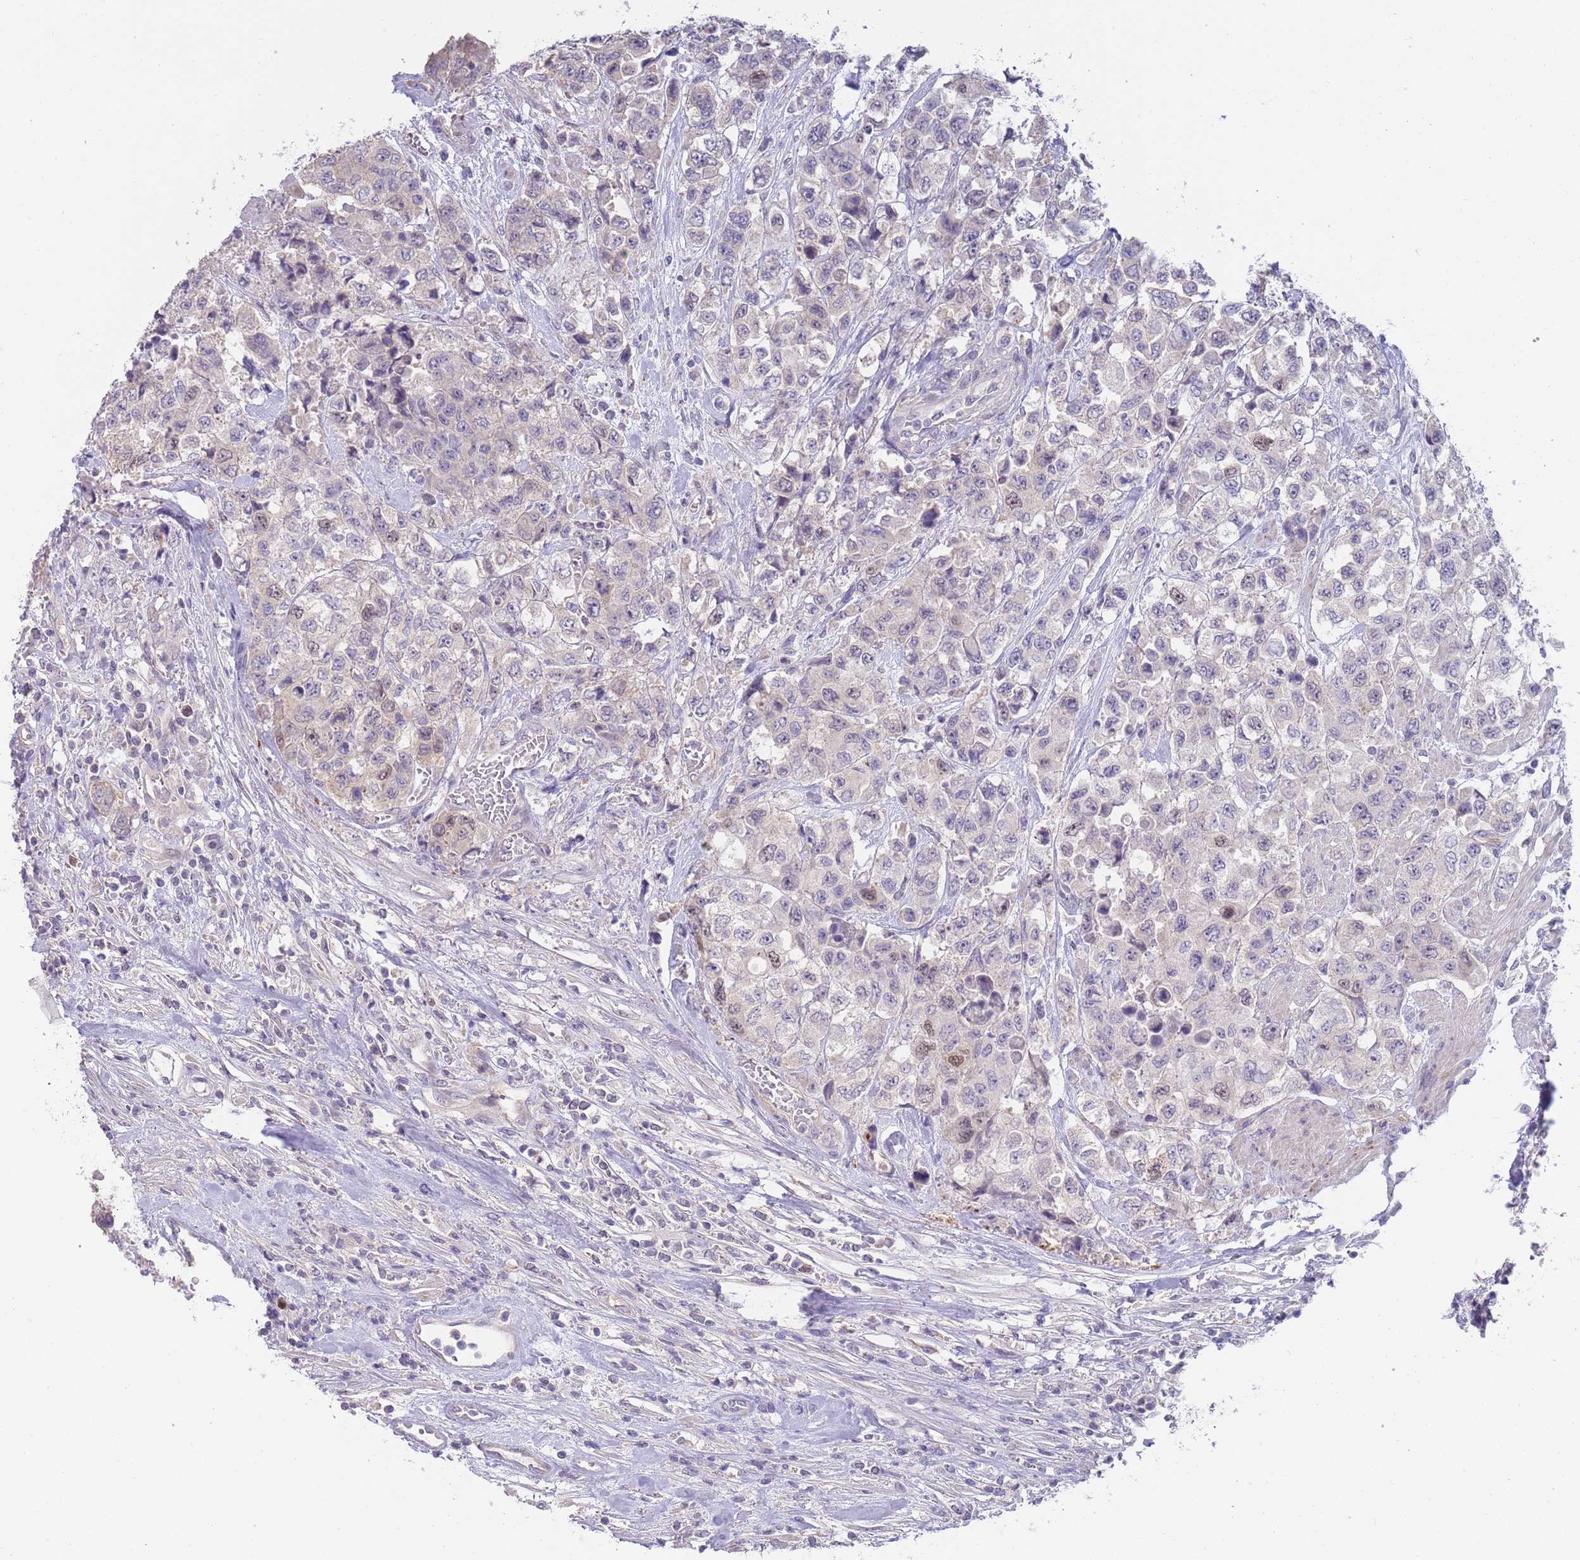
{"staining": {"intensity": "negative", "quantity": "none", "location": "none"}, "tissue": "urothelial cancer", "cell_type": "Tumor cells", "image_type": "cancer", "snomed": [{"axis": "morphology", "description": "Urothelial carcinoma, High grade"}, {"axis": "topography", "description": "Urinary bladder"}], "caption": "Urothelial cancer was stained to show a protein in brown. There is no significant positivity in tumor cells.", "gene": "PIMREG", "patient": {"sex": "female", "age": 78}}